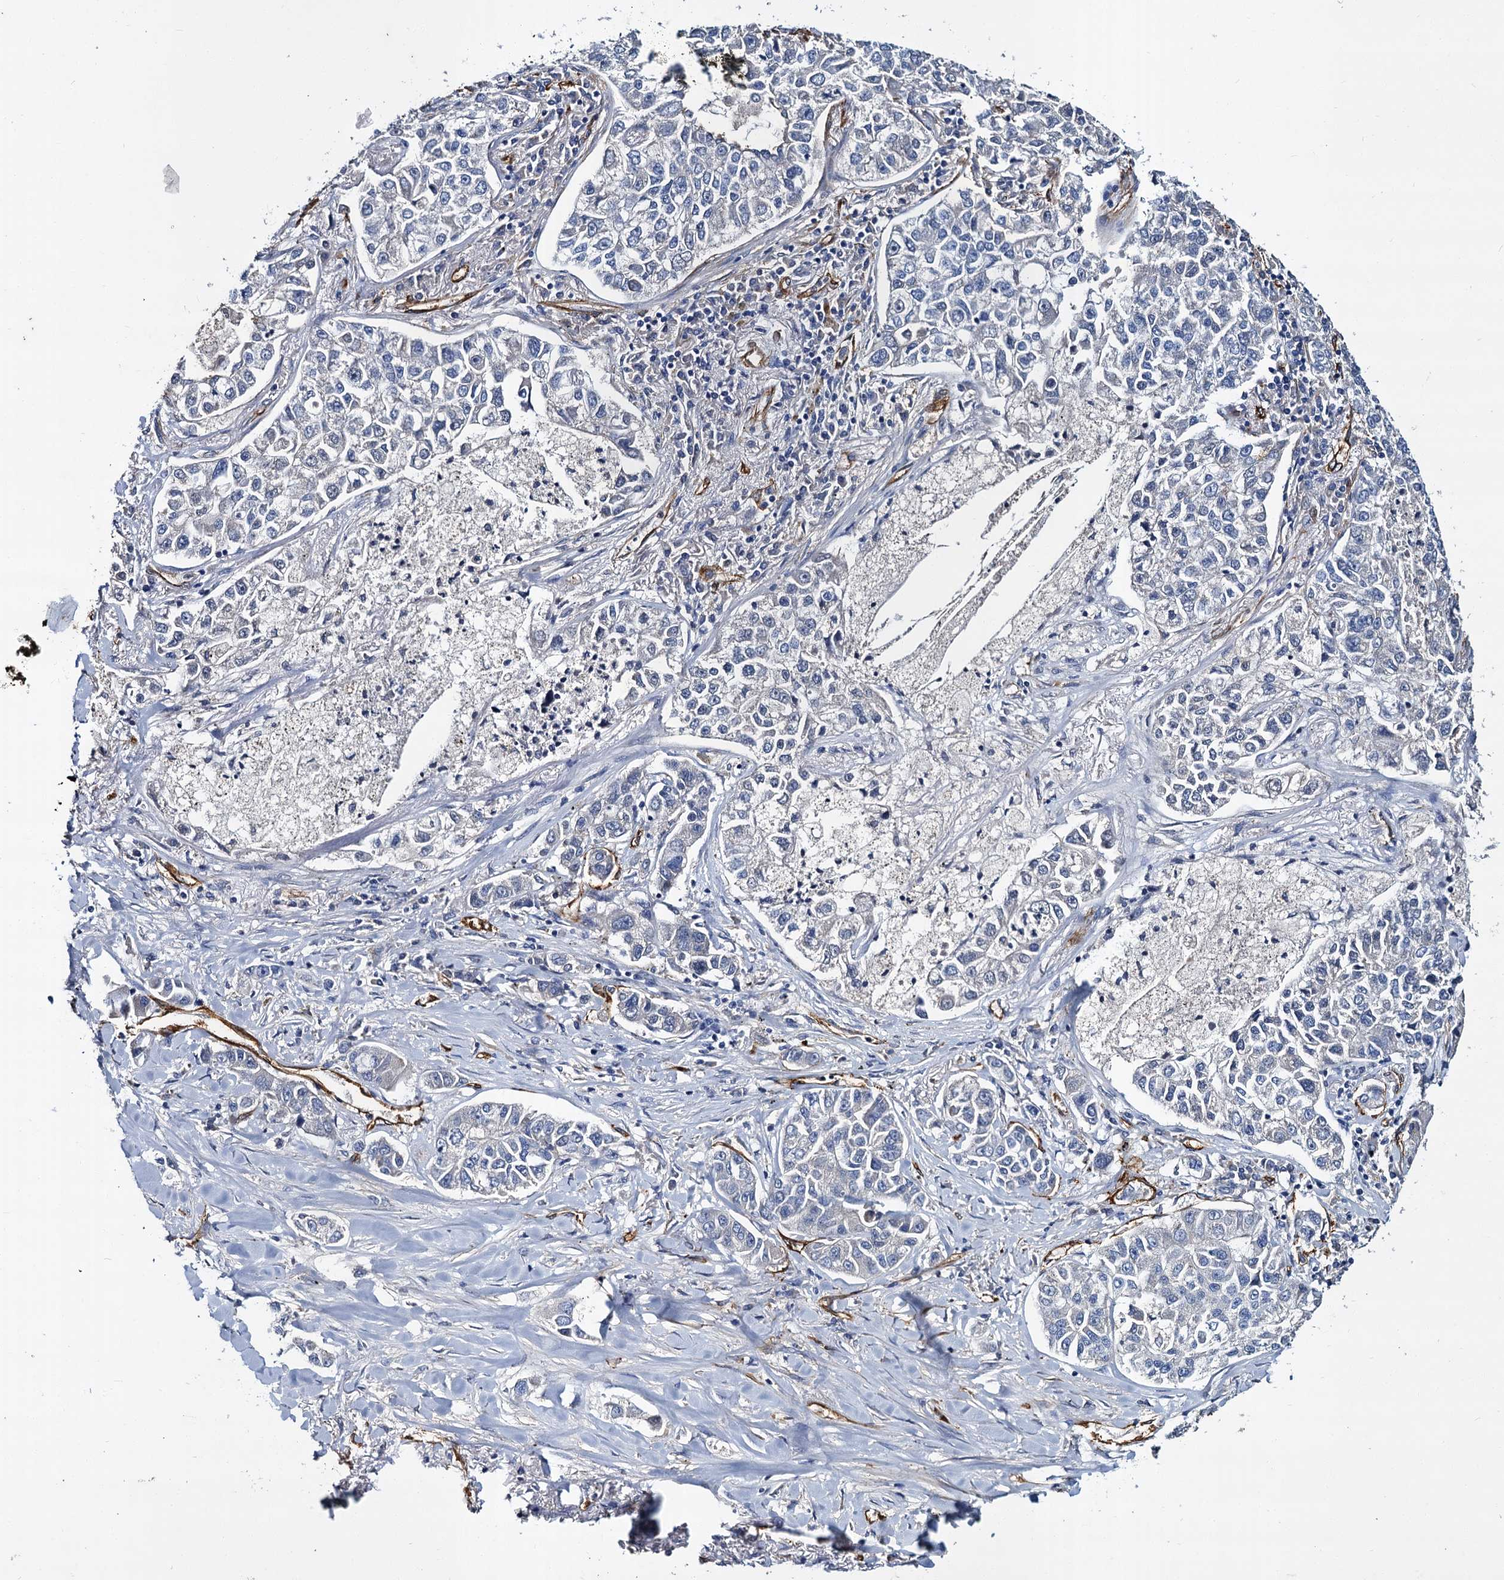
{"staining": {"intensity": "negative", "quantity": "none", "location": "none"}, "tissue": "lung cancer", "cell_type": "Tumor cells", "image_type": "cancer", "snomed": [{"axis": "morphology", "description": "Adenocarcinoma, NOS"}, {"axis": "topography", "description": "Lung"}], "caption": "DAB immunohistochemical staining of human lung adenocarcinoma reveals no significant expression in tumor cells.", "gene": "CACNA1C", "patient": {"sex": "male", "age": 49}}